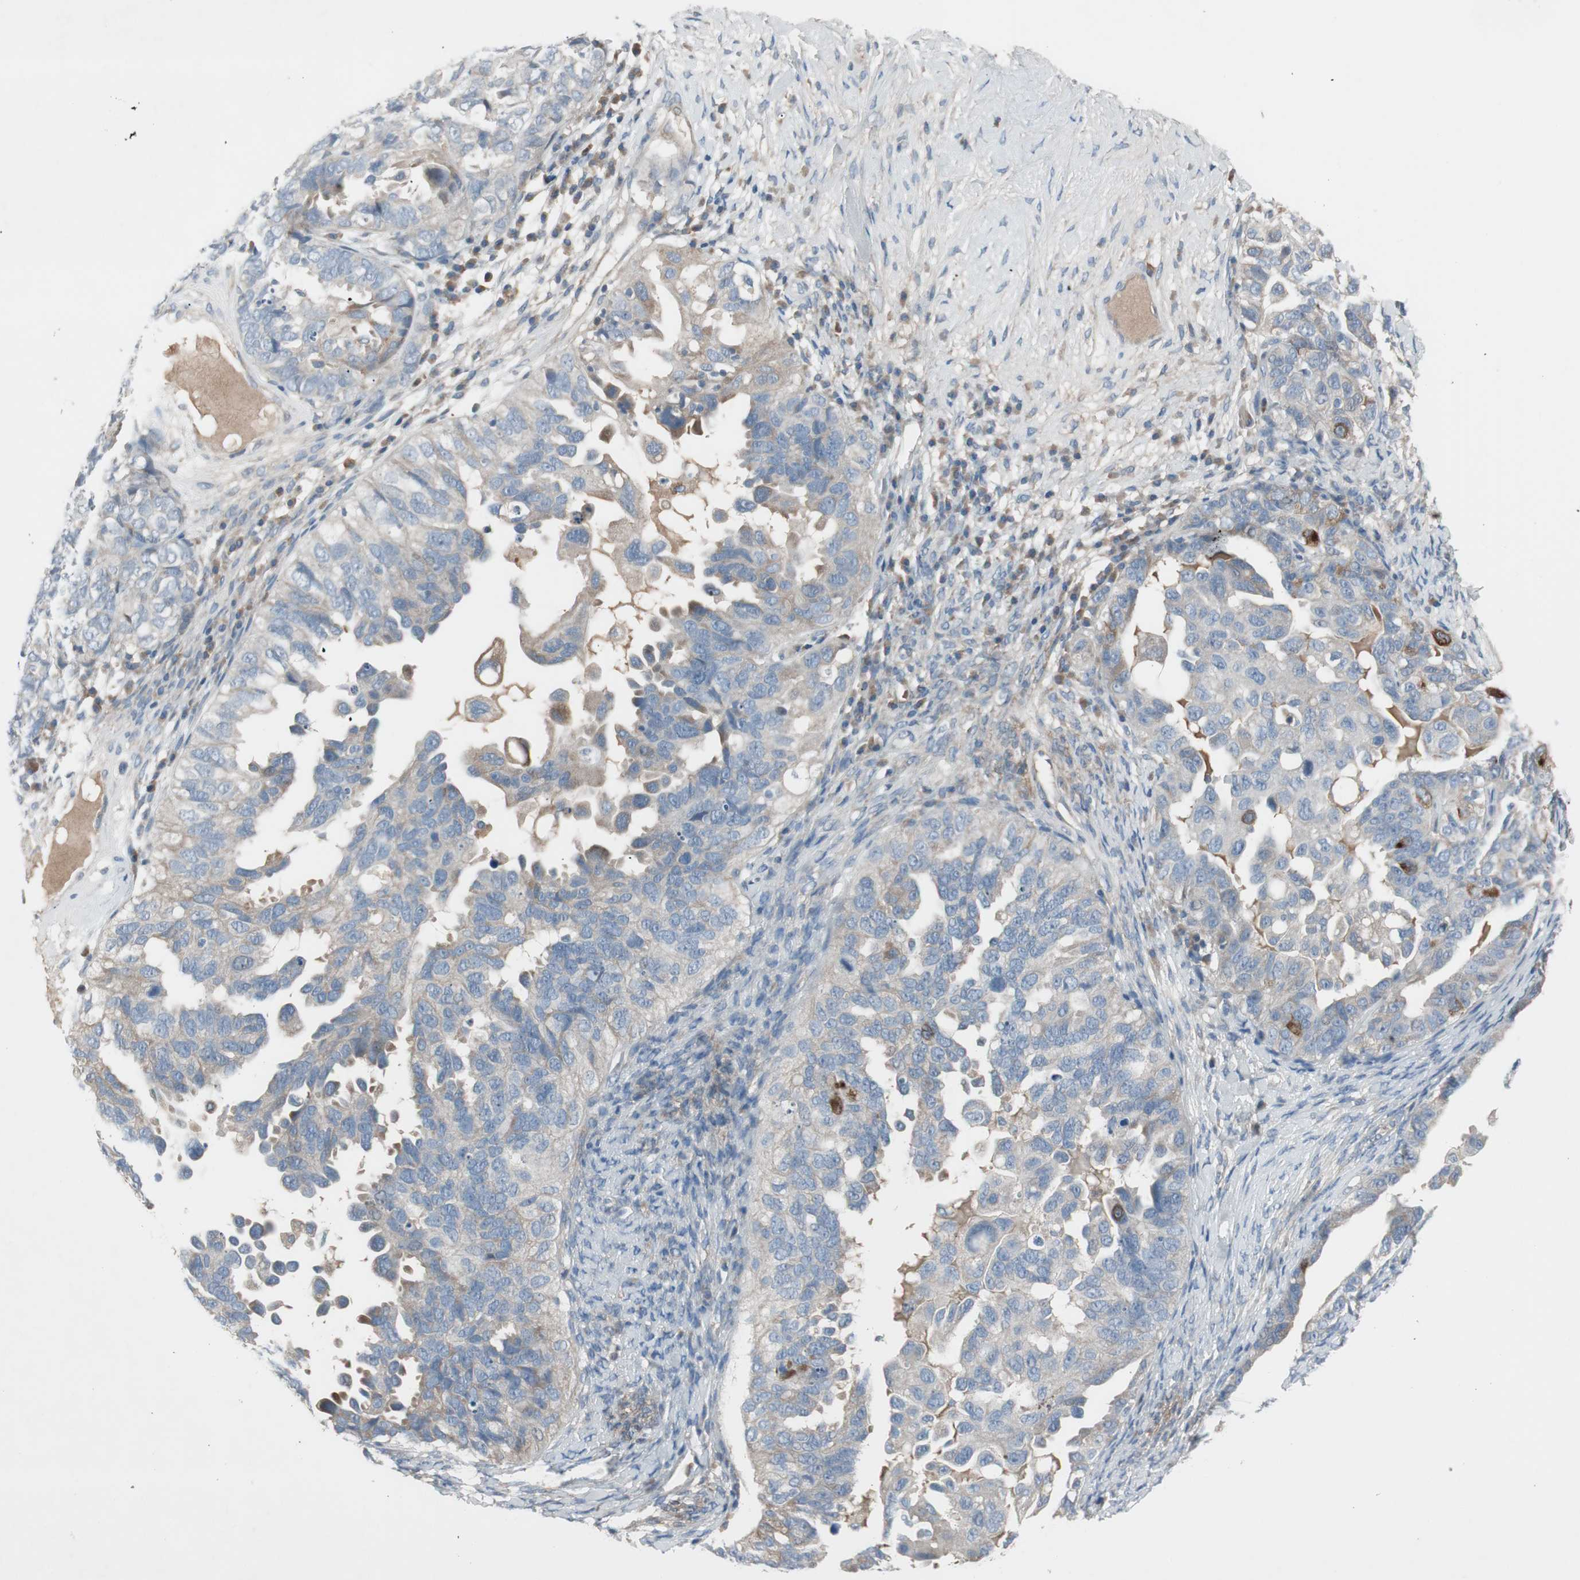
{"staining": {"intensity": "weak", "quantity": ">75%", "location": "cytoplasmic/membranous"}, "tissue": "ovarian cancer", "cell_type": "Tumor cells", "image_type": "cancer", "snomed": [{"axis": "morphology", "description": "Cystadenocarcinoma, serous, NOS"}, {"axis": "topography", "description": "Ovary"}], "caption": "Brown immunohistochemical staining in ovarian serous cystadenocarcinoma reveals weak cytoplasmic/membranous expression in approximately >75% of tumor cells. (IHC, brightfield microscopy, high magnification).", "gene": "MAPRE3", "patient": {"sex": "female", "age": 82}}